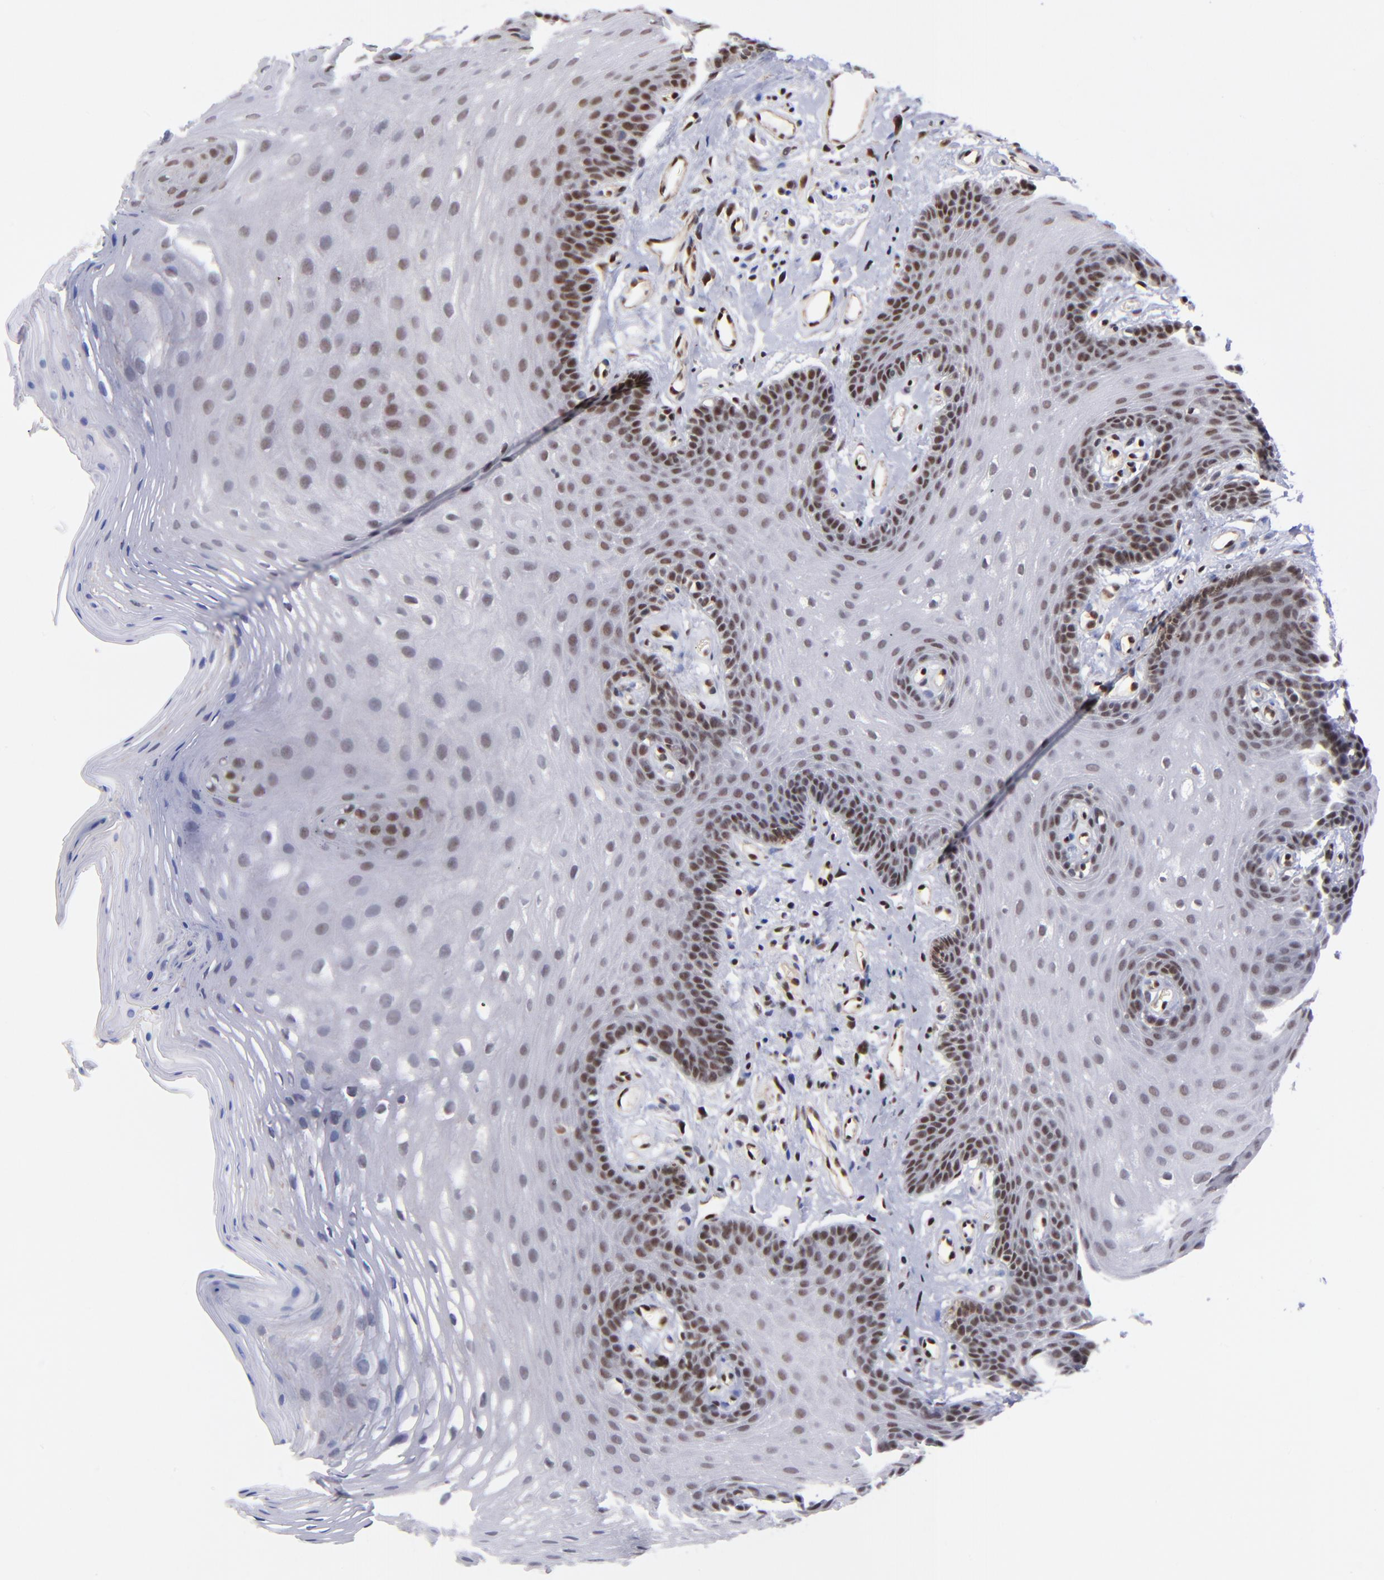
{"staining": {"intensity": "moderate", "quantity": "25%-75%", "location": "nuclear"}, "tissue": "oral mucosa", "cell_type": "Squamous epithelial cells", "image_type": "normal", "snomed": [{"axis": "morphology", "description": "Normal tissue, NOS"}, {"axis": "topography", "description": "Oral tissue"}], "caption": "A brown stain shows moderate nuclear staining of a protein in squamous epithelial cells of unremarkable oral mucosa. (DAB IHC with brightfield microscopy, high magnification).", "gene": "GABPA", "patient": {"sex": "male", "age": 62}}